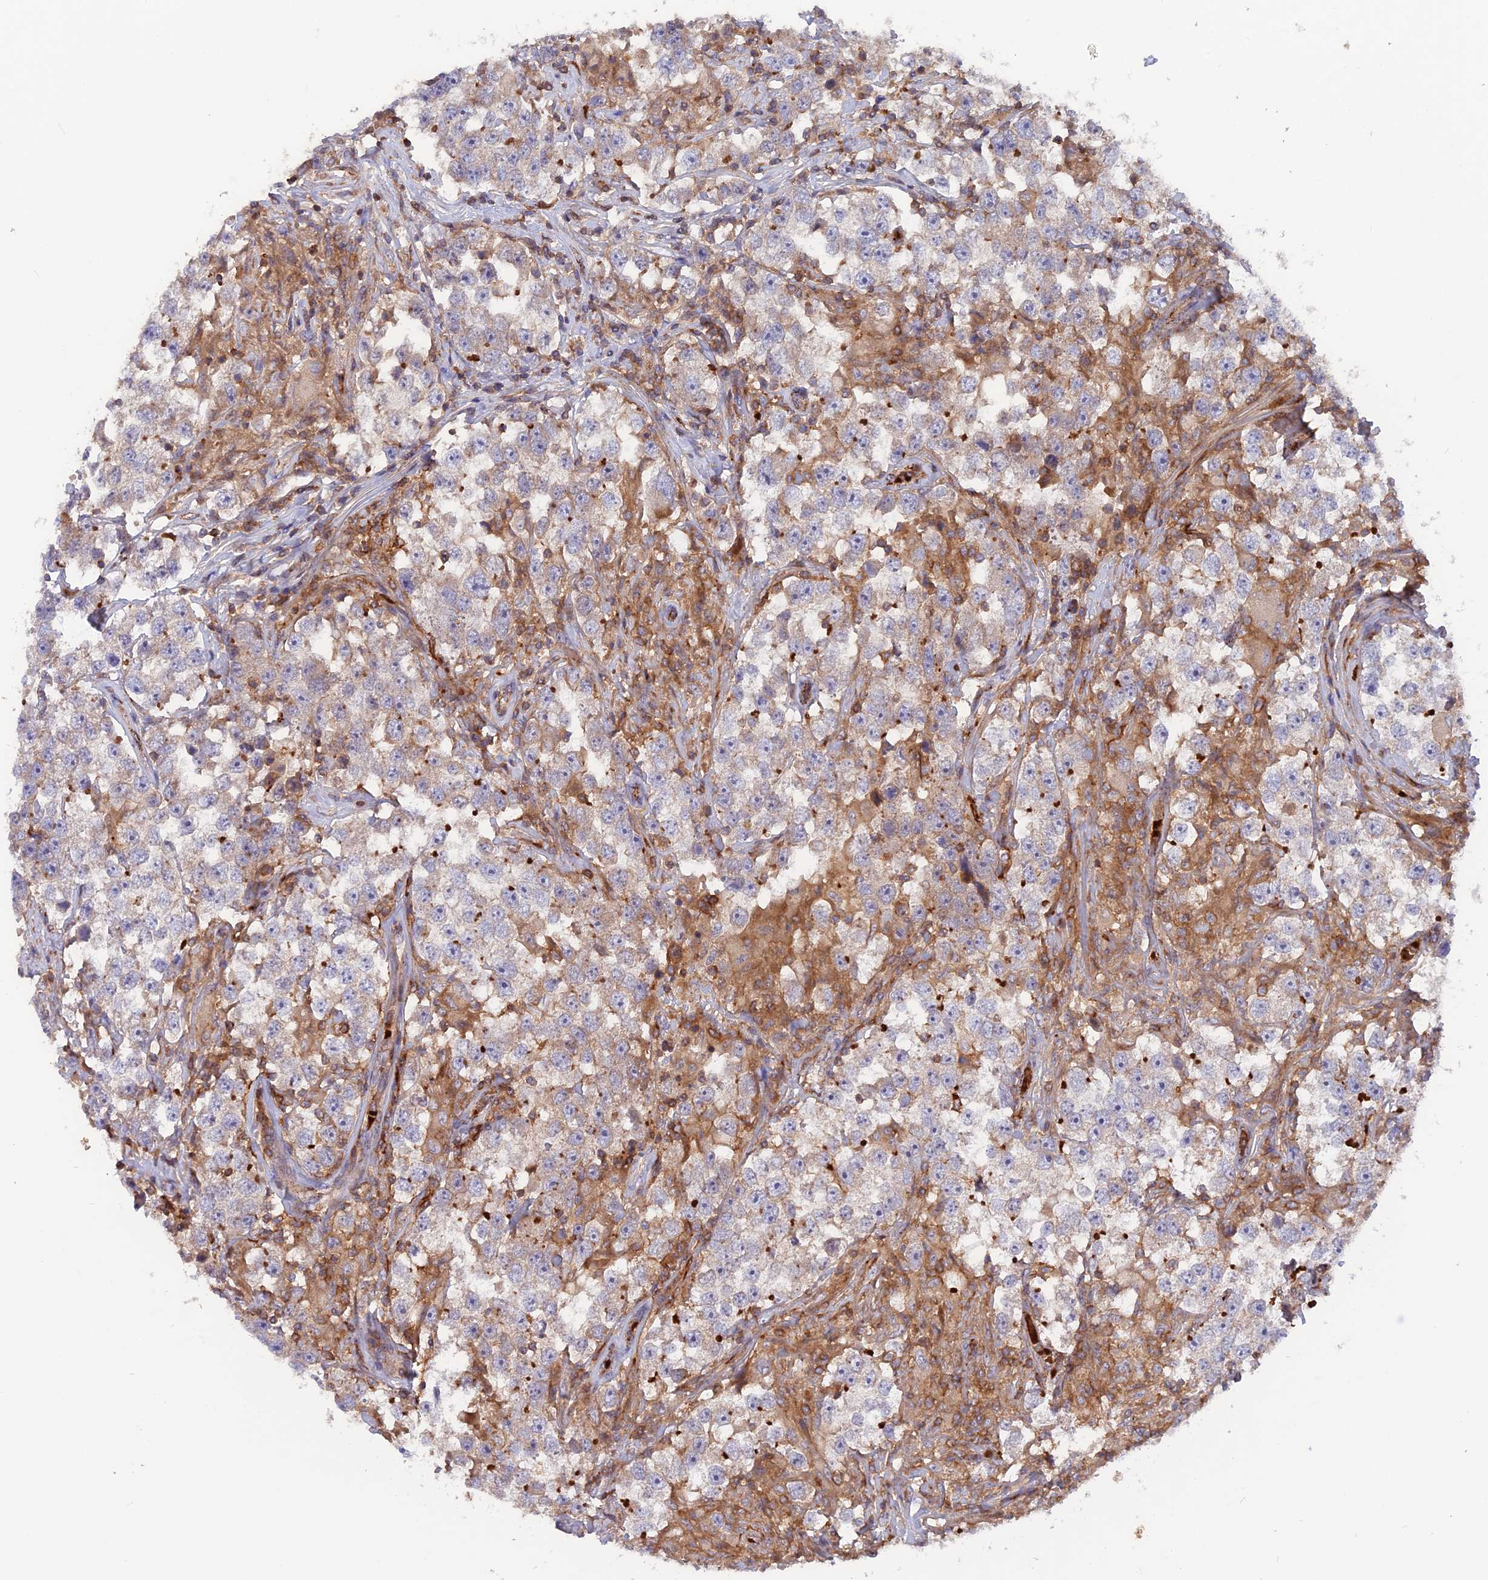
{"staining": {"intensity": "negative", "quantity": "none", "location": "none"}, "tissue": "testis cancer", "cell_type": "Tumor cells", "image_type": "cancer", "snomed": [{"axis": "morphology", "description": "Seminoma, NOS"}, {"axis": "topography", "description": "Testis"}], "caption": "There is no significant staining in tumor cells of testis cancer. The staining was performed using DAB to visualize the protein expression in brown, while the nuclei were stained in blue with hematoxylin (Magnification: 20x).", "gene": "CPNE7", "patient": {"sex": "male", "age": 46}}